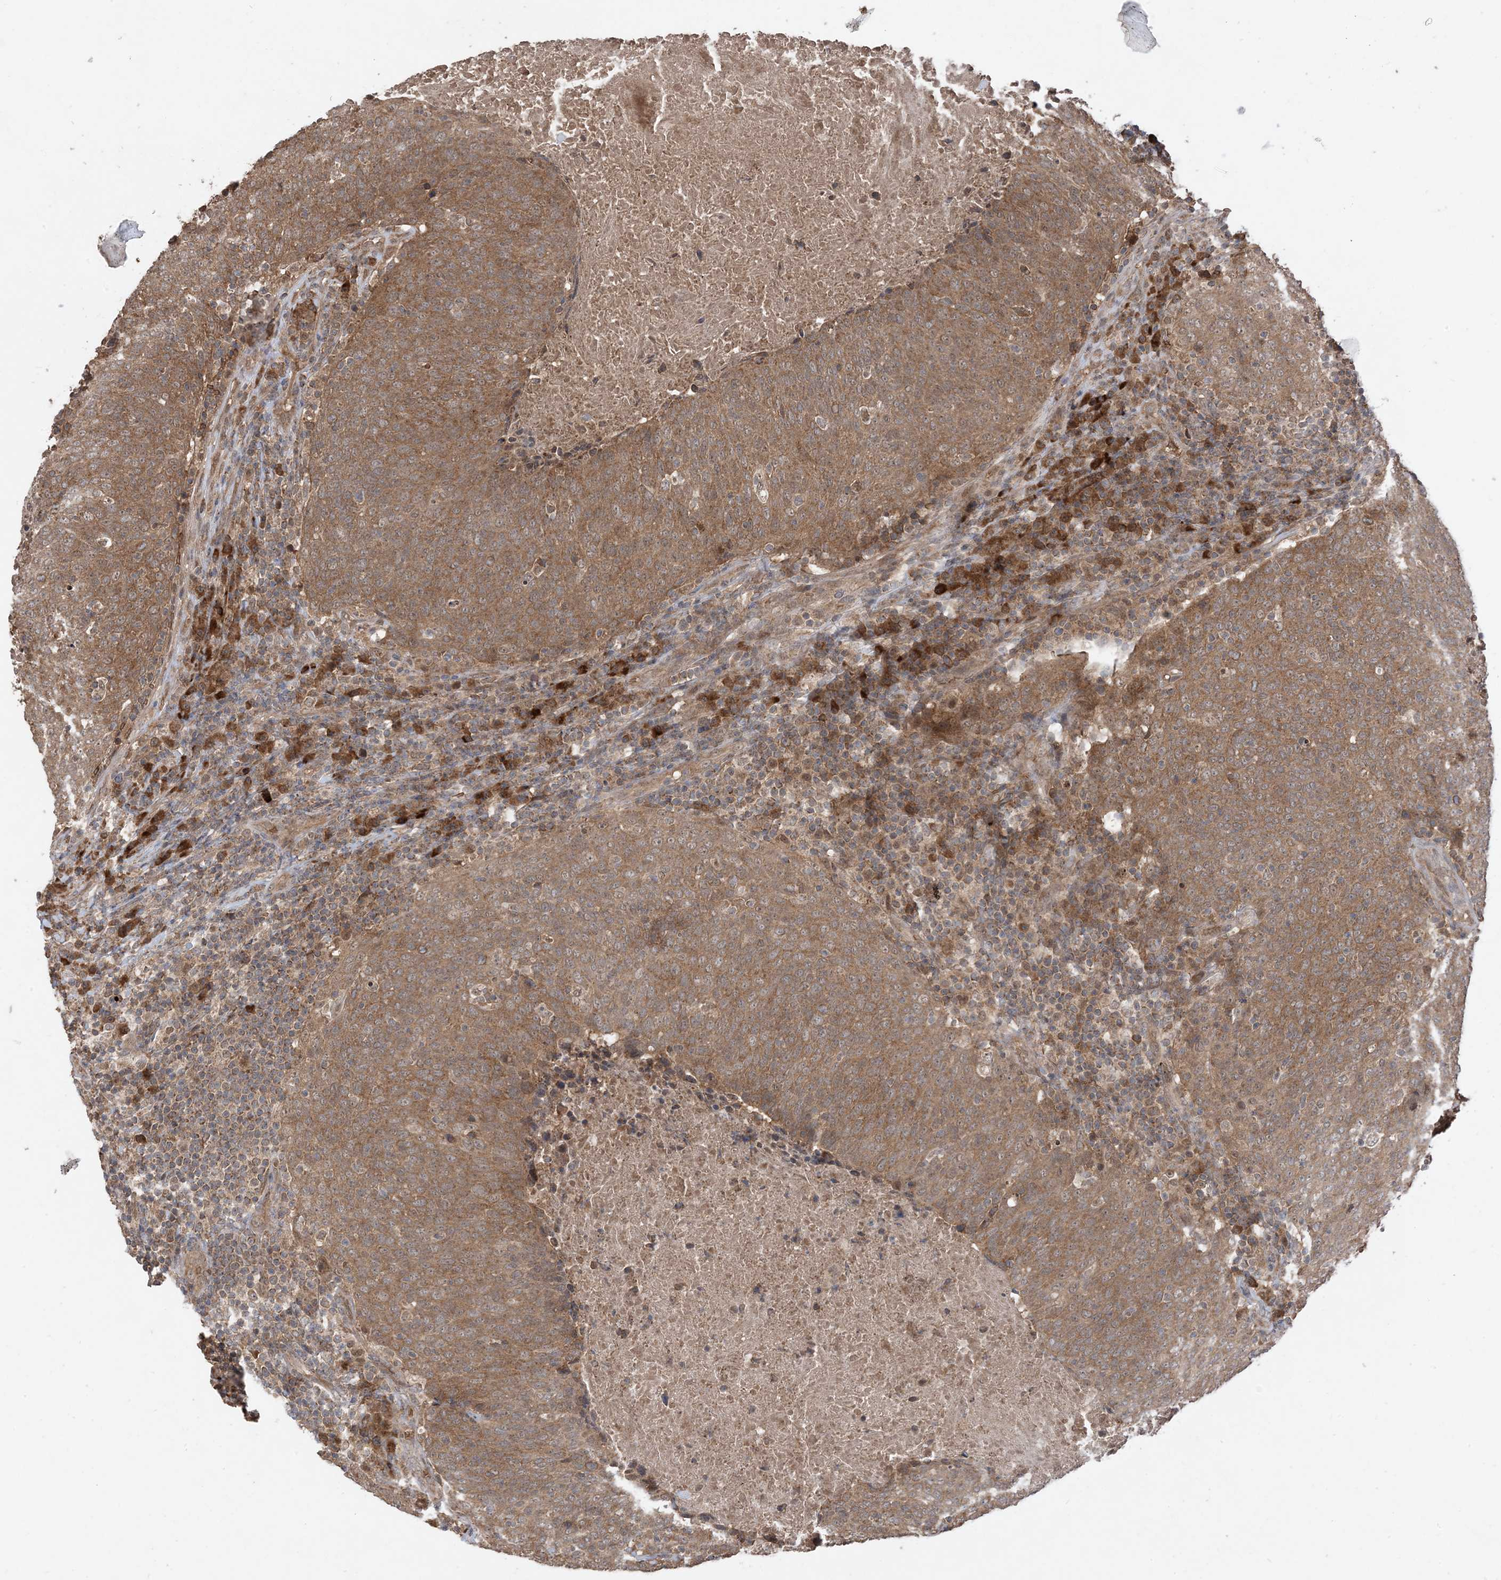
{"staining": {"intensity": "moderate", "quantity": ">75%", "location": "cytoplasmic/membranous"}, "tissue": "head and neck cancer", "cell_type": "Tumor cells", "image_type": "cancer", "snomed": [{"axis": "morphology", "description": "Squamous cell carcinoma, NOS"}, {"axis": "morphology", "description": "Squamous cell carcinoma, metastatic, NOS"}, {"axis": "topography", "description": "Lymph node"}, {"axis": "topography", "description": "Head-Neck"}], "caption": "This is a photomicrograph of IHC staining of squamous cell carcinoma (head and neck), which shows moderate staining in the cytoplasmic/membranous of tumor cells.", "gene": "PUSL1", "patient": {"sex": "male", "age": 62}}